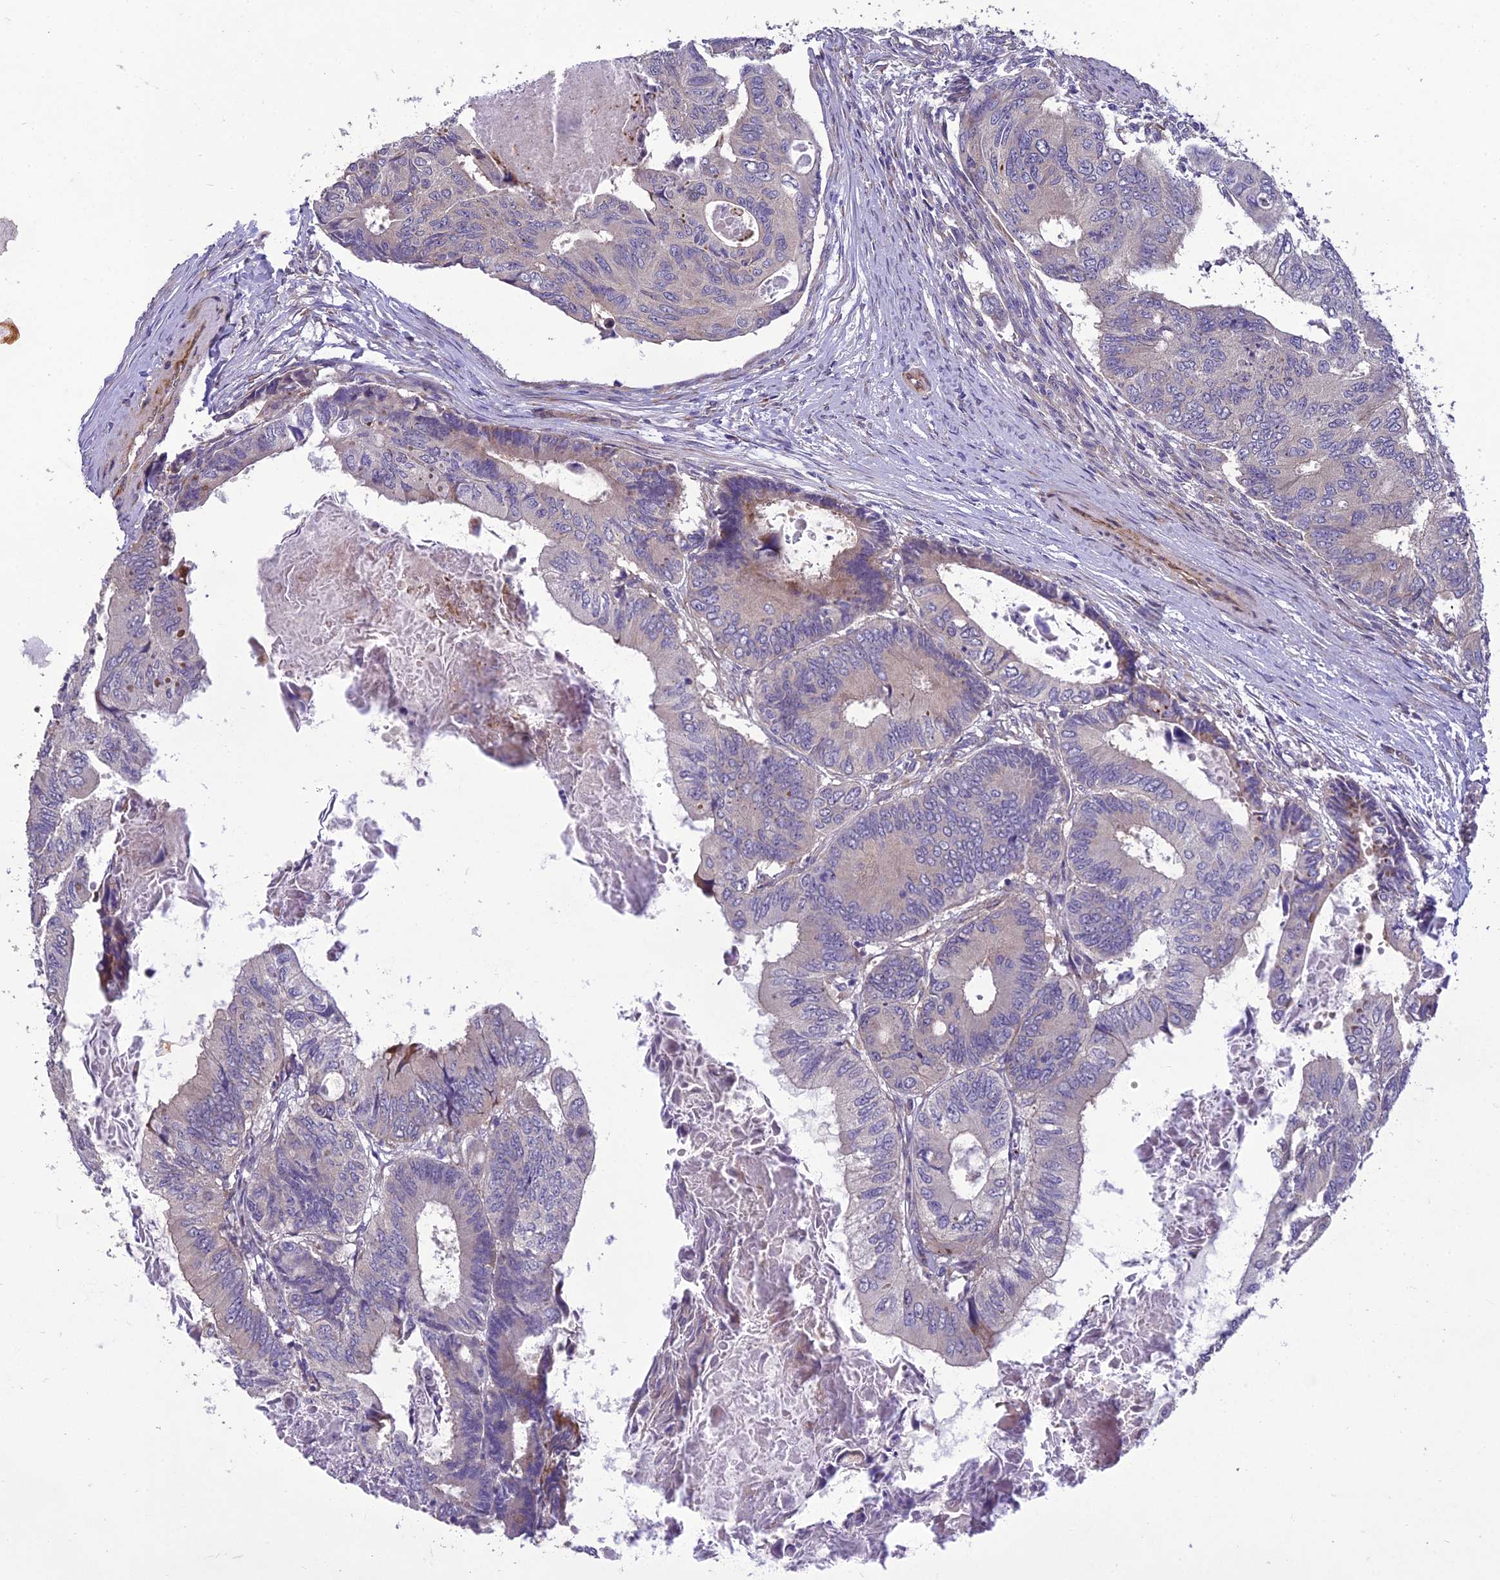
{"staining": {"intensity": "negative", "quantity": "none", "location": "none"}, "tissue": "colorectal cancer", "cell_type": "Tumor cells", "image_type": "cancer", "snomed": [{"axis": "morphology", "description": "Adenocarcinoma, NOS"}, {"axis": "topography", "description": "Colon"}], "caption": "Tumor cells are negative for protein expression in human colorectal cancer.", "gene": "ADIPOR2", "patient": {"sex": "male", "age": 85}}